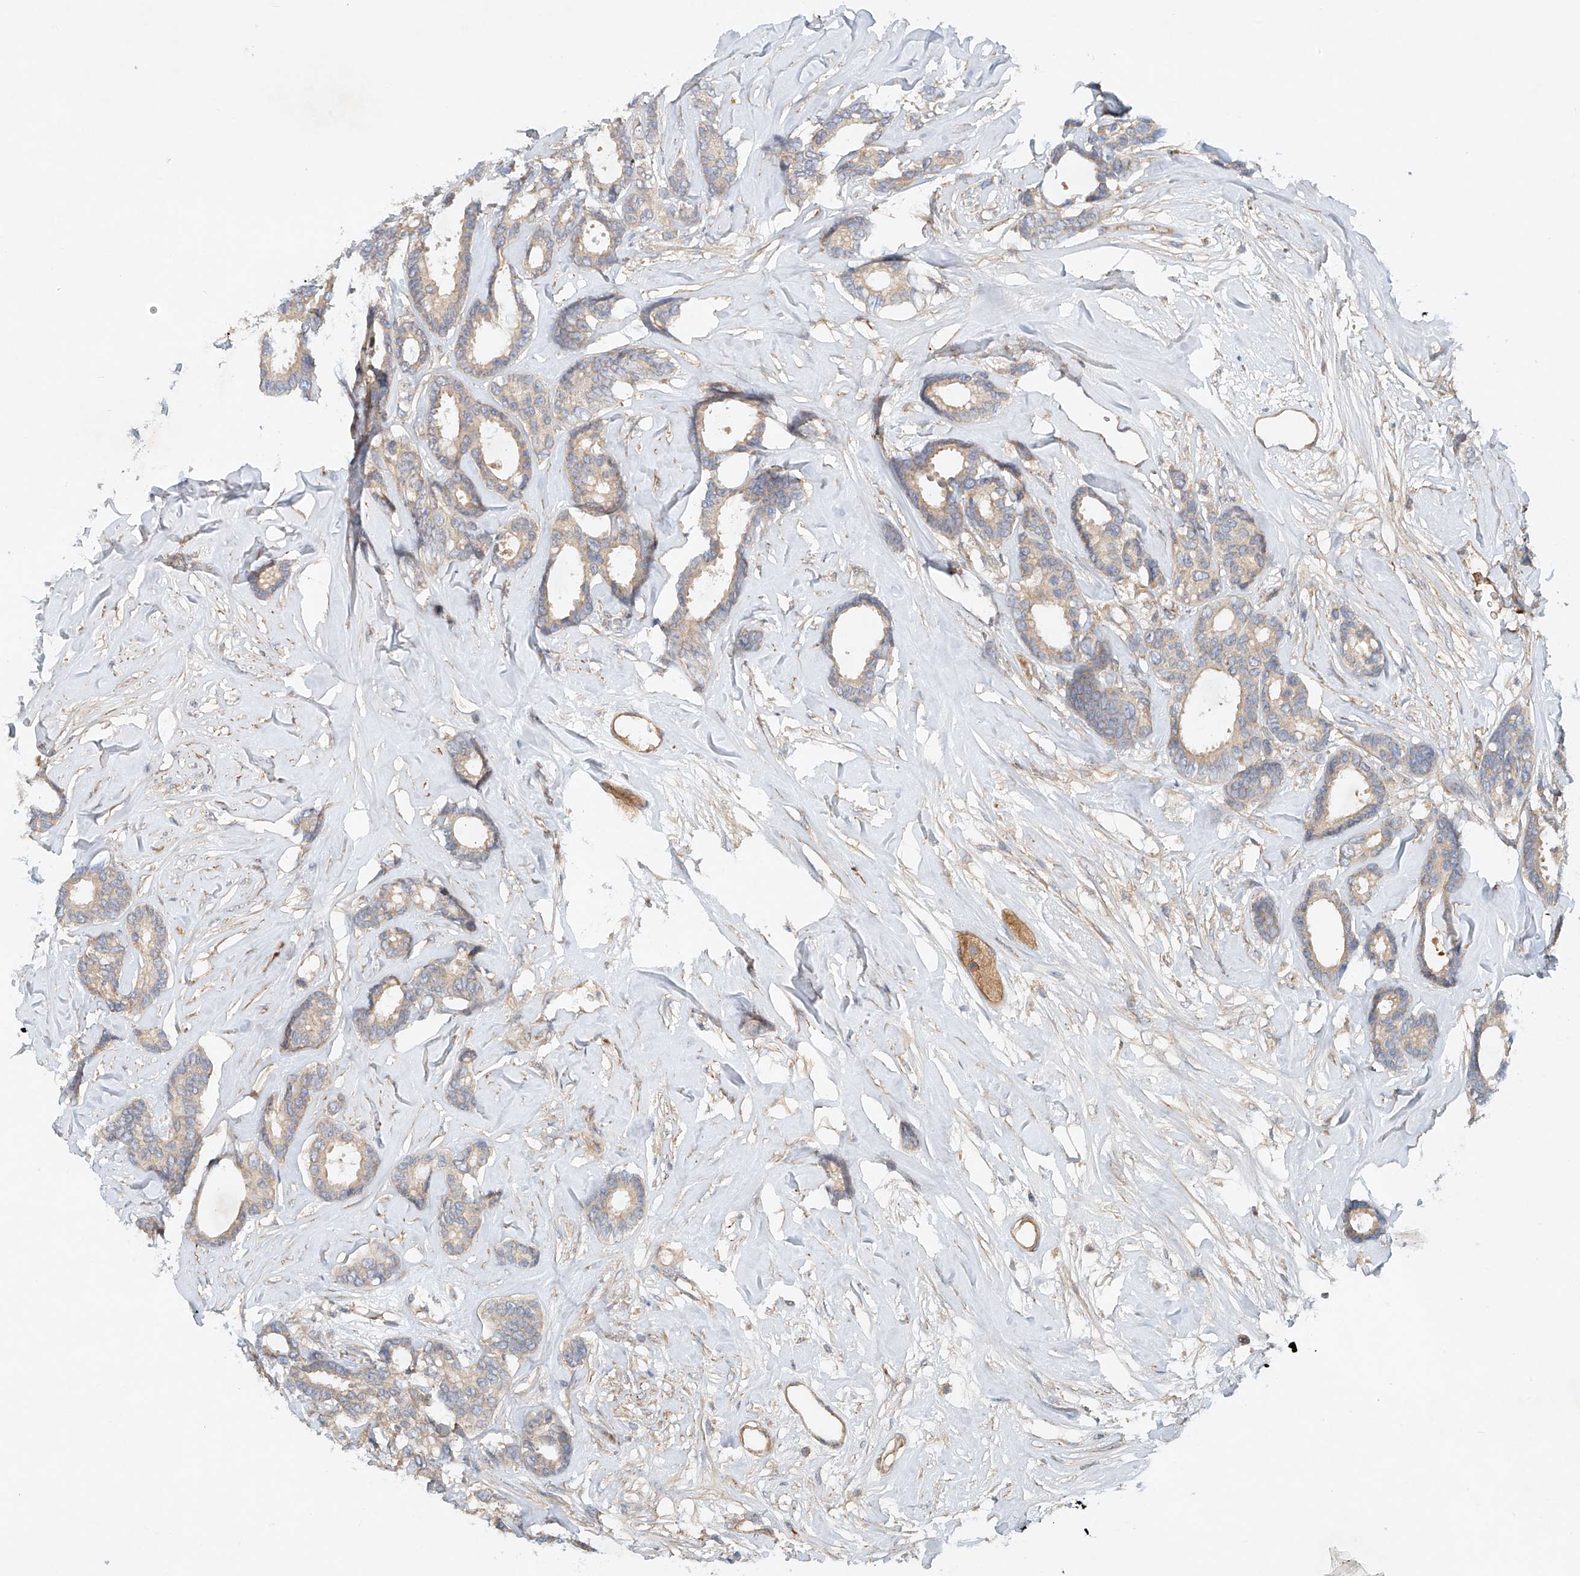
{"staining": {"intensity": "weak", "quantity": ">75%", "location": "cytoplasmic/membranous"}, "tissue": "breast cancer", "cell_type": "Tumor cells", "image_type": "cancer", "snomed": [{"axis": "morphology", "description": "Duct carcinoma"}, {"axis": "topography", "description": "Breast"}], "caption": "This histopathology image reveals immunohistochemistry staining of breast infiltrating ductal carcinoma, with low weak cytoplasmic/membranous expression in about >75% of tumor cells.", "gene": "LYRM9", "patient": {"sex": "female", "age": 87}}